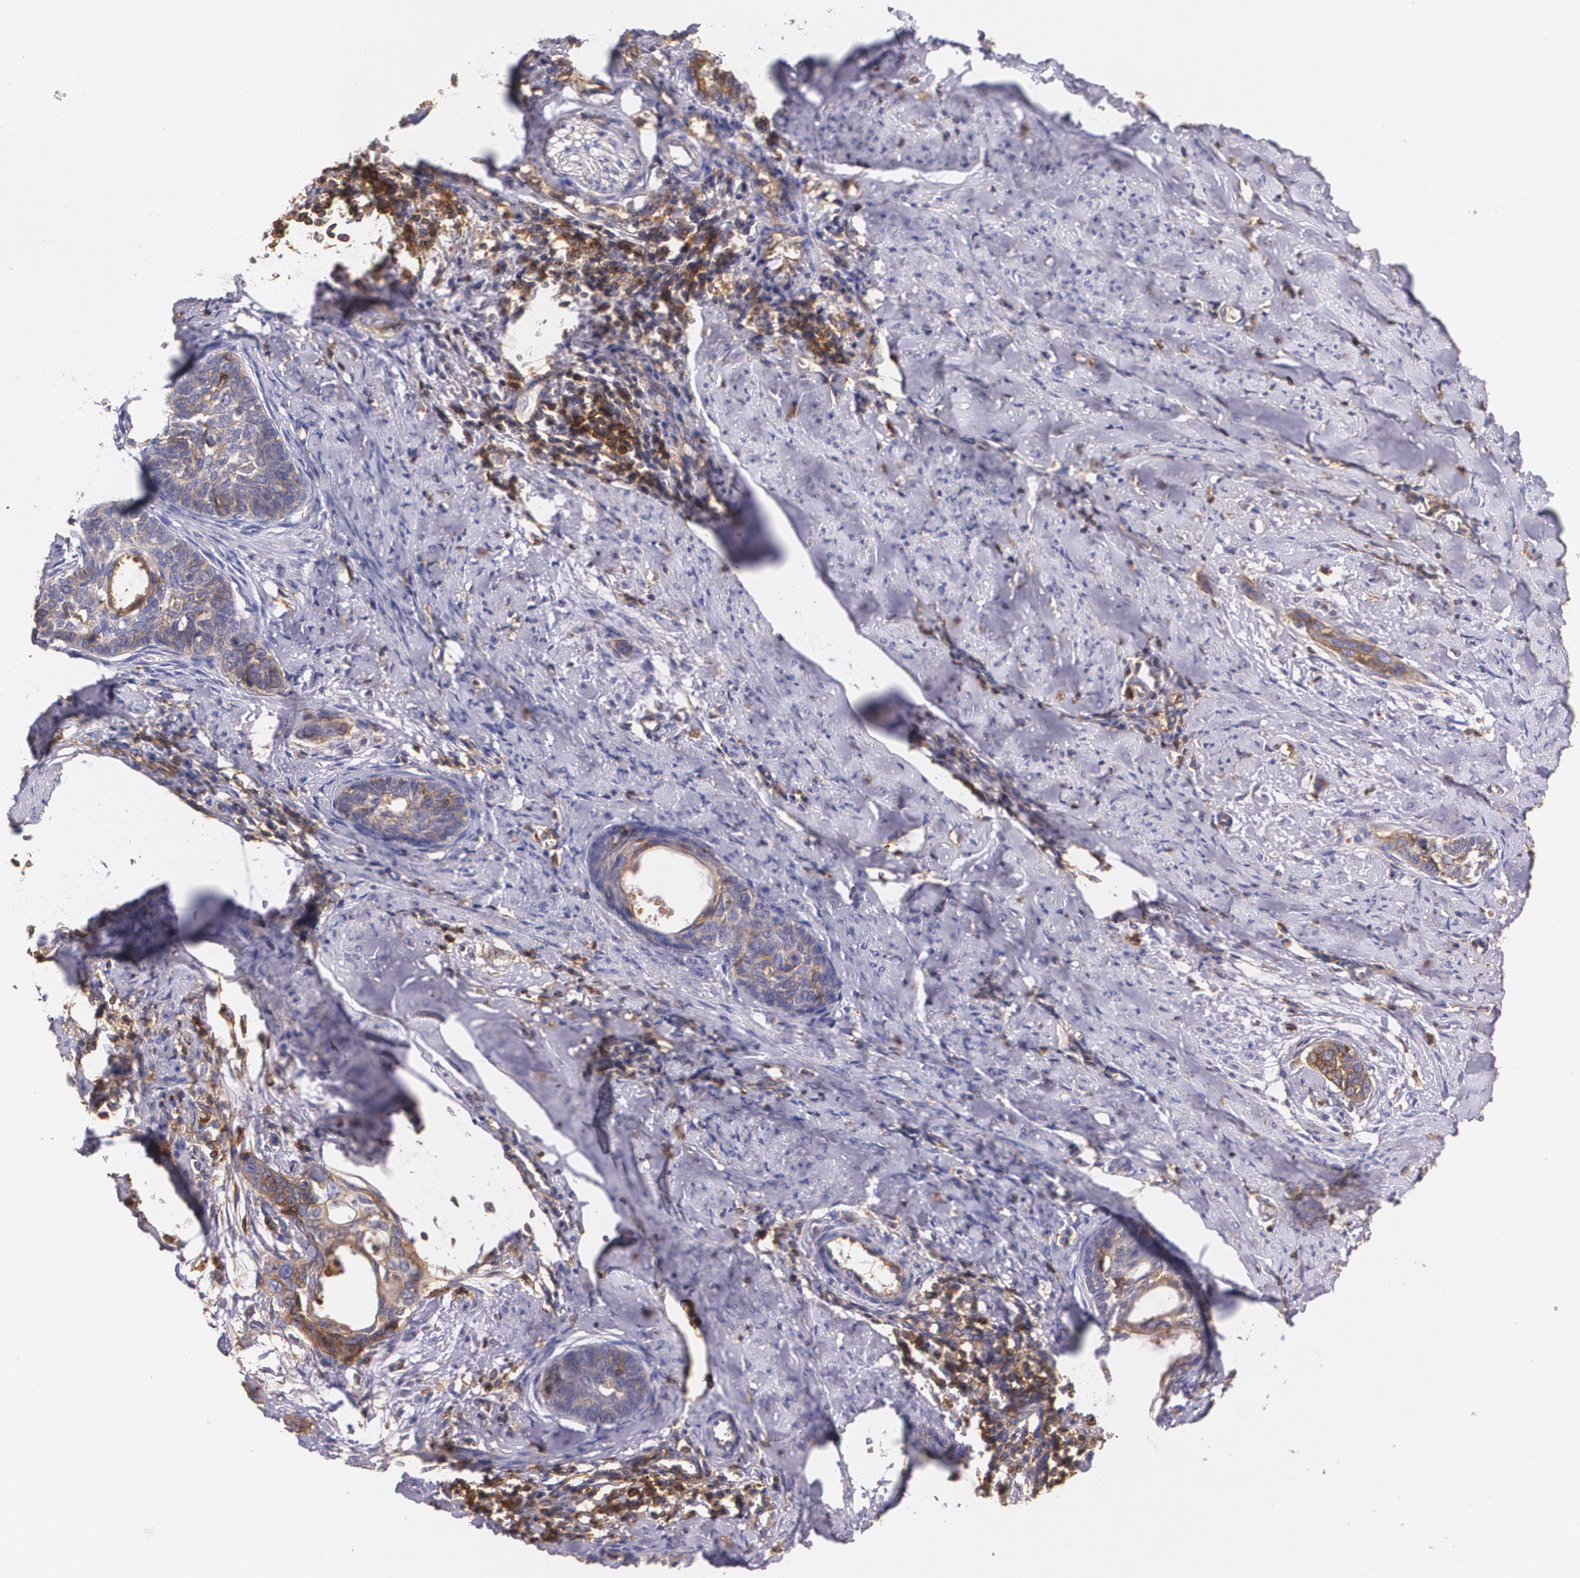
{"staining": {"intensity": "weak", "quantity": ">75%", "location": "cytoplasmic/membranous"}, "tissue": "cervical cancer", "cell_type": "Tumor cells", "image_type": "cancer", "snomed": [{"axis": "morphology", "description": "Squamous cell carcinoma, NOS"}, {"axis": "topography", "description": "Cervix"}], "caption": "A brown stain shows weak cytoplasmic/membranous expression of a protein in cervical cancer (squamous cell carcinoma) tumor cells. (IHC, brightfield microscopy, high magnification).", "gene": "B2M", "patient": {"sex": "female", "age": 33}}